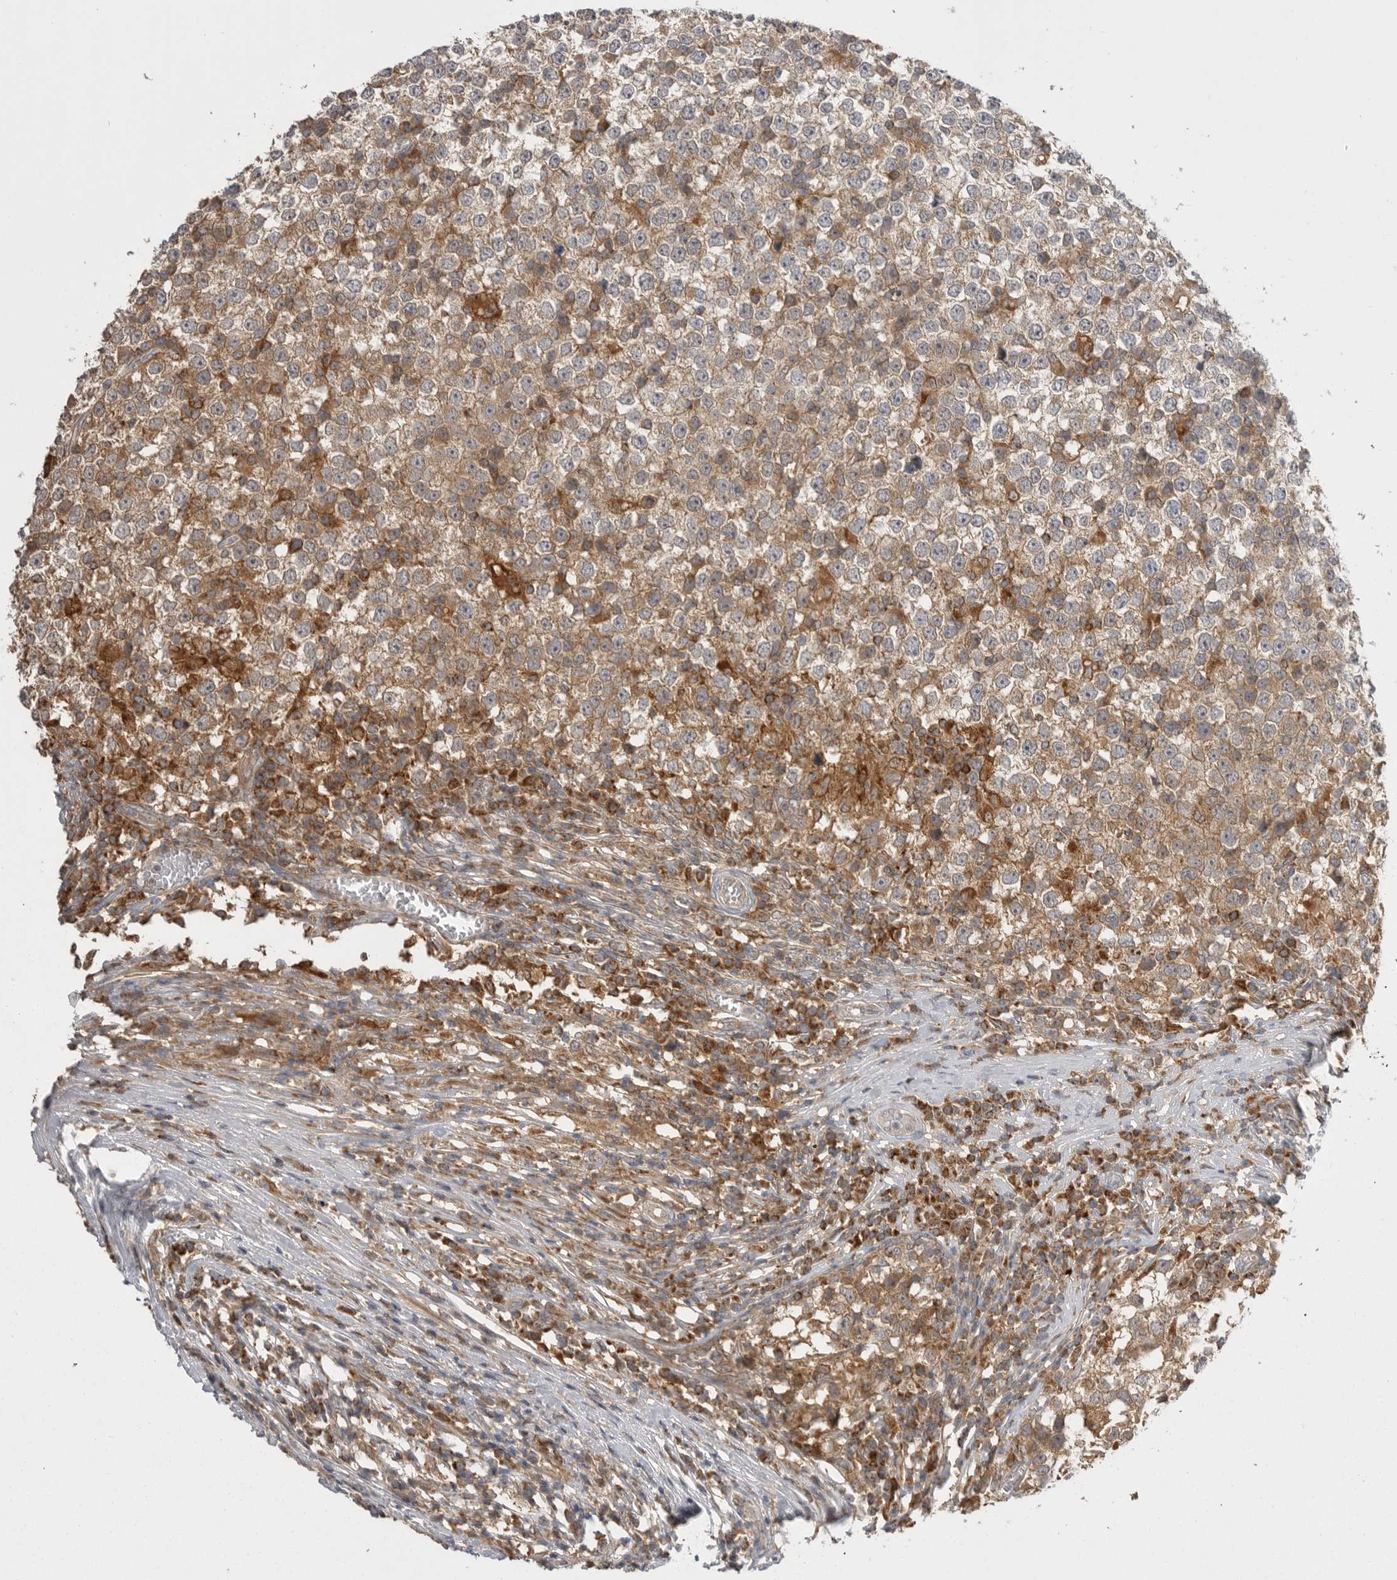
{"staining": {"intensity": "moderate", "quantity": ">75%", "location": "cytoplasmic/membranous"}, "tissue": "testis cancer", "cell_type": "Tumor cells", "image_type": "cancer", "snomed": [{"axis": "morphology", "description": "Seminoma, NOS"}, {"axis": "topography", "description": "Testis"}], "caption": "Testis cancer (seminoma) was stained to show a protein in brown. There is medium levels of moderate cytoplasmic/membranous staining in approximately >75% of tumor cells.", "gene": "KYAT3", "patient": {"sex": "male", "age": 65}}